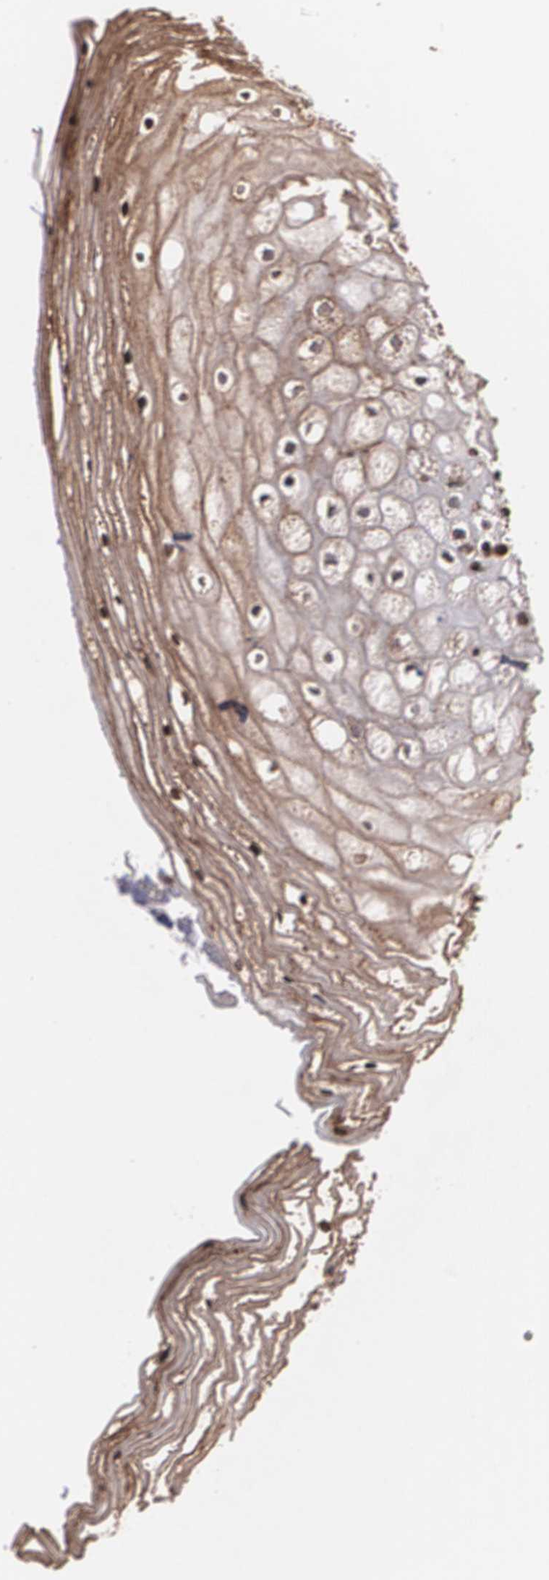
{"staining": {"intensity": "moderate", "quantity": ">75%", "location": "cytoplasmic/membranous"}, "tissue": "vagina", "cell_type": "Squamous epithelial cells", "image_type": "normal", "snomed": [{"axis": "morphology", "description": "Normal tissue, NOS"}, {"axis": "topography", "description": "Vagina"}], "caption": "This photomicrograph shows unremarkable vagina stained with immunohistochemistry (IHC) to label a protein in brown. The cytoplasmic/membranous of squamous epithelial cells show moderate positivity for the protein. Nuclei are counter-stained blue.", "gene": "TRIP11", "patient": {"sex": "female", "age": 46}}